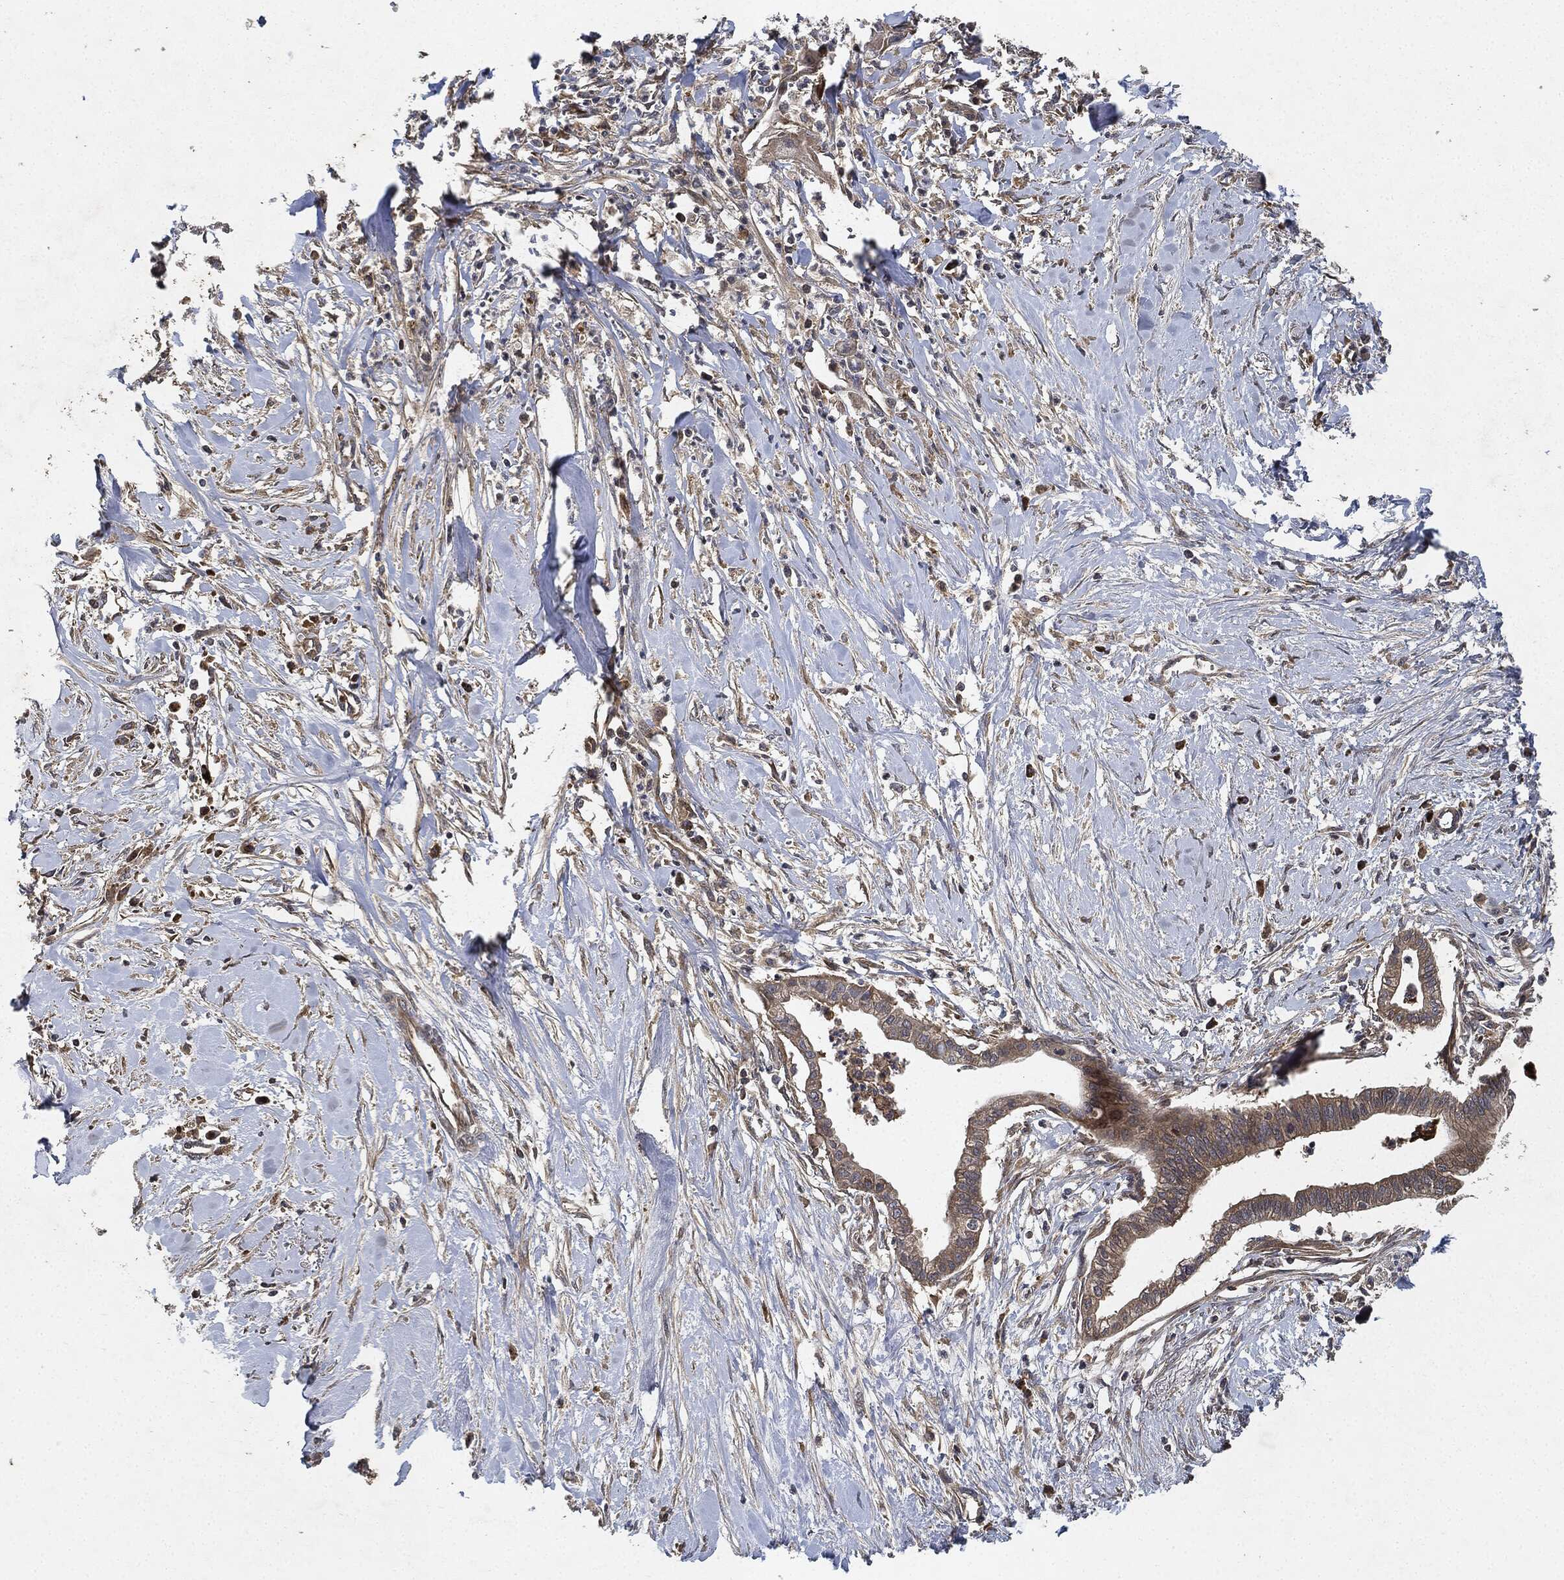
{"staining": {"intensity": "weak", "quantity": ">75%", "location": "cytoplasmic/membranous"}, "tissue": "pancreatic cancer", "cell_type": "Tumor cells", "image_type": "cancer", "snomed": [{"axis": "morphology", "description": "Normal tissue, NOS"}, {"axis": "morphology", "description": "Adenocarcinoma, NOS"}, {"axis": "topography", "description": "Pancreas"}], "caption": "Protein staining exhibits weak cytoplasmic/membranous expression in about >75% of tumor cells in pancreatic cancer (adenocarcinoma).", "gene": "MLST8", "patient": {"sex": "female", "age": 58}}